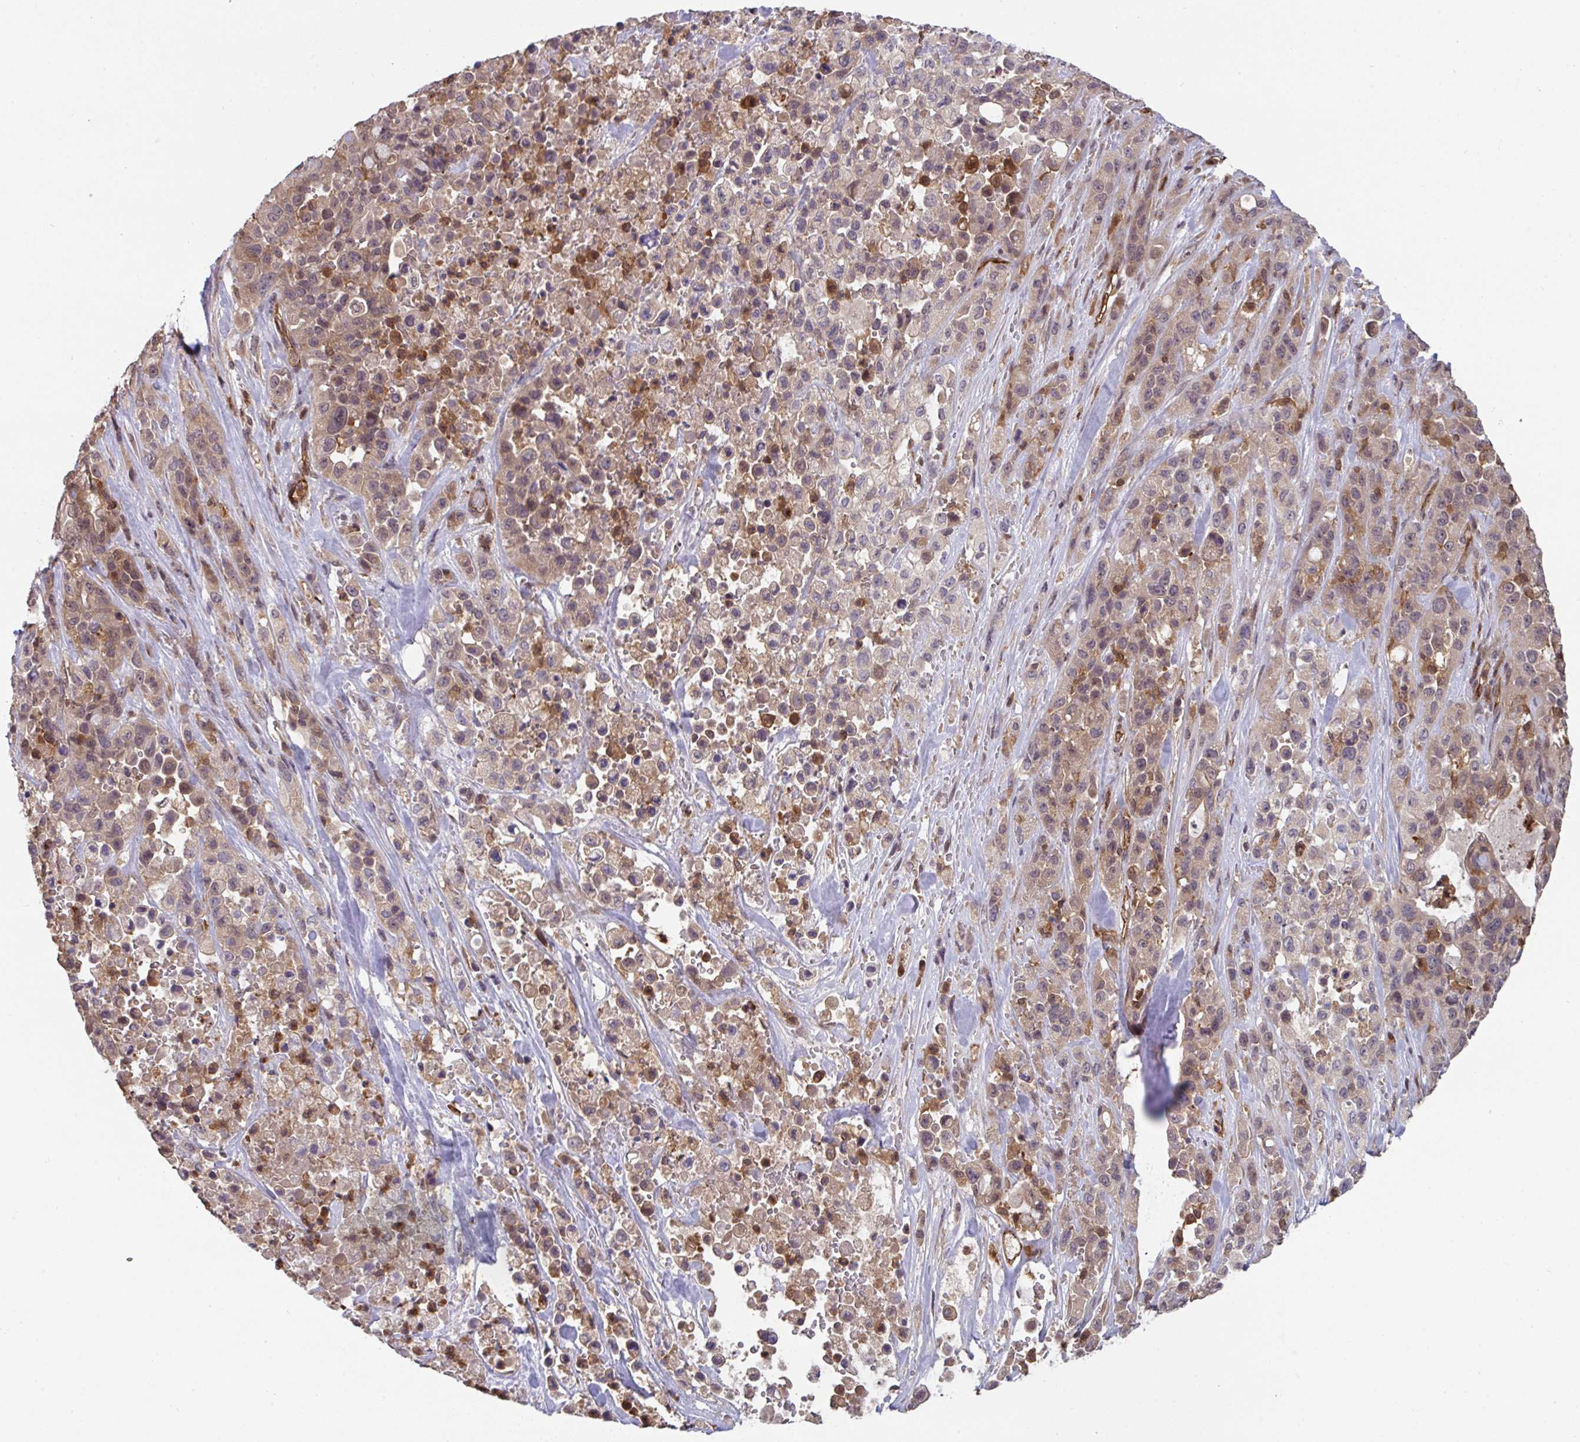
{"staining": {"intensity": "weak", "quantity": "<25%", "location": "cytoplasmic/membranous"}, "tissue": "pancreatic cancer", "cell_type": "Tumor cells", "image_type": "cancer", "snomed": [{"axis": "morphology", "description": "Adenocarcinoma, NOS"}, {"axis": "topography", "description": "Pancreas"}], "caption": "IHC histopathology image of human pancreatic cancer (adenocarcinoma) stained for a protein (brown), which reveals no expression in tumor cells. Brightfield microscopy of immunohistochemistry stained with DAB (3,3'-diaminobenzidine) (brown) and hematoxylin (blue), captured at high magnification.", "gene": "TIGAR", "patient": {"sex": "male", "age": 44}}